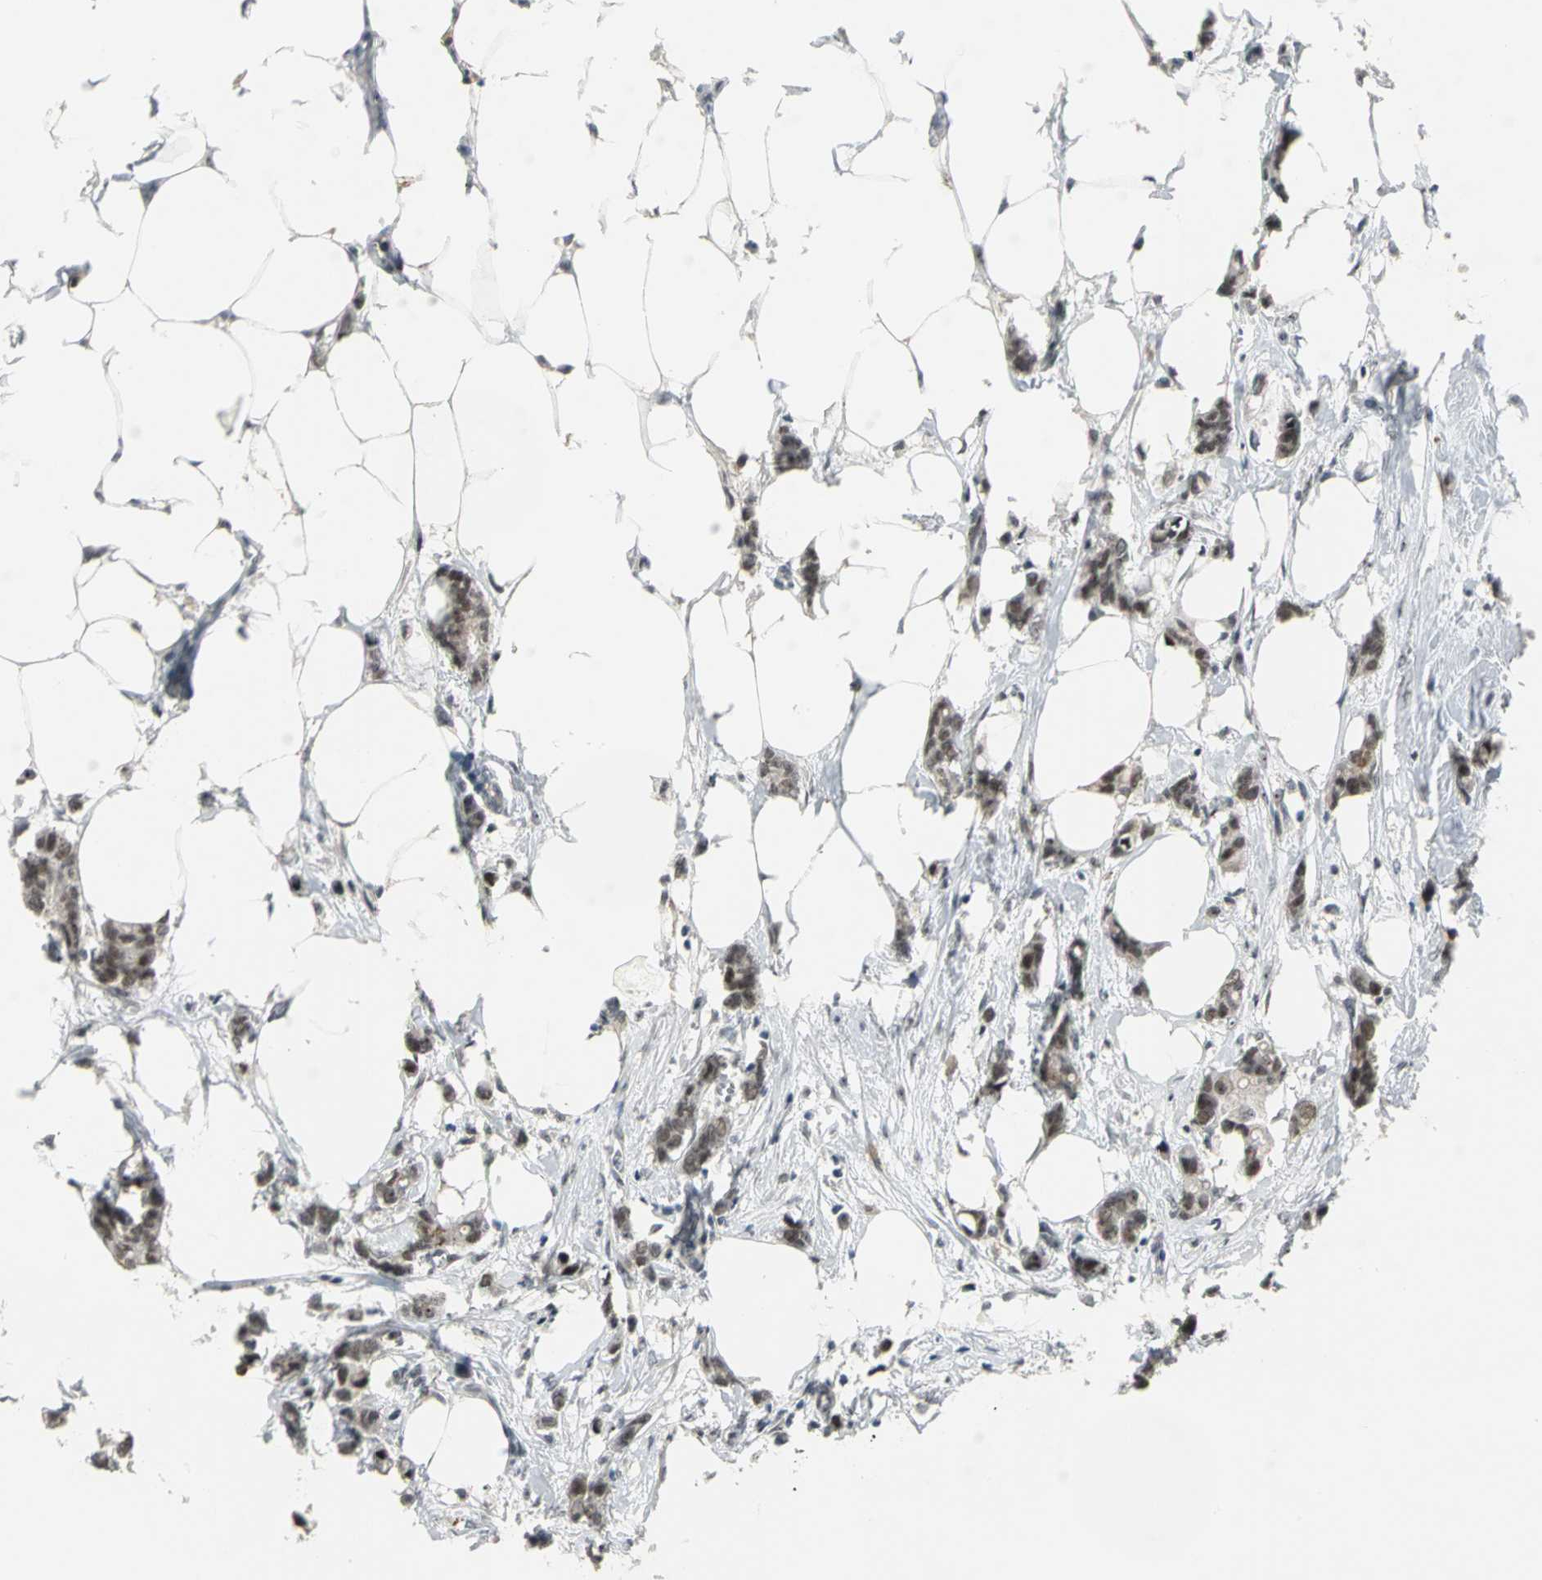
{"staining": {"intensity": "strong", "quantity": ">75%", "location": "nuclear"}, "tissue": "breast cancer", "cell_type": "Tumor cells", "image_type": "cancer", "snomed": [{"axis": "morphology", "description": "Duct carcinoma"}, {"axis": "topography", "description": "Breast"}], "caption": "DAB (3,3'-diaminobenzidine) immunohistochemical staining of human breast invasive ductal carcinoma shows strong nuclear protein expression in about >75% of tumor cells. Nuclei are stained in blue.", "gene": "GLI3", "patient": {"sex": "female", "age": 84}}